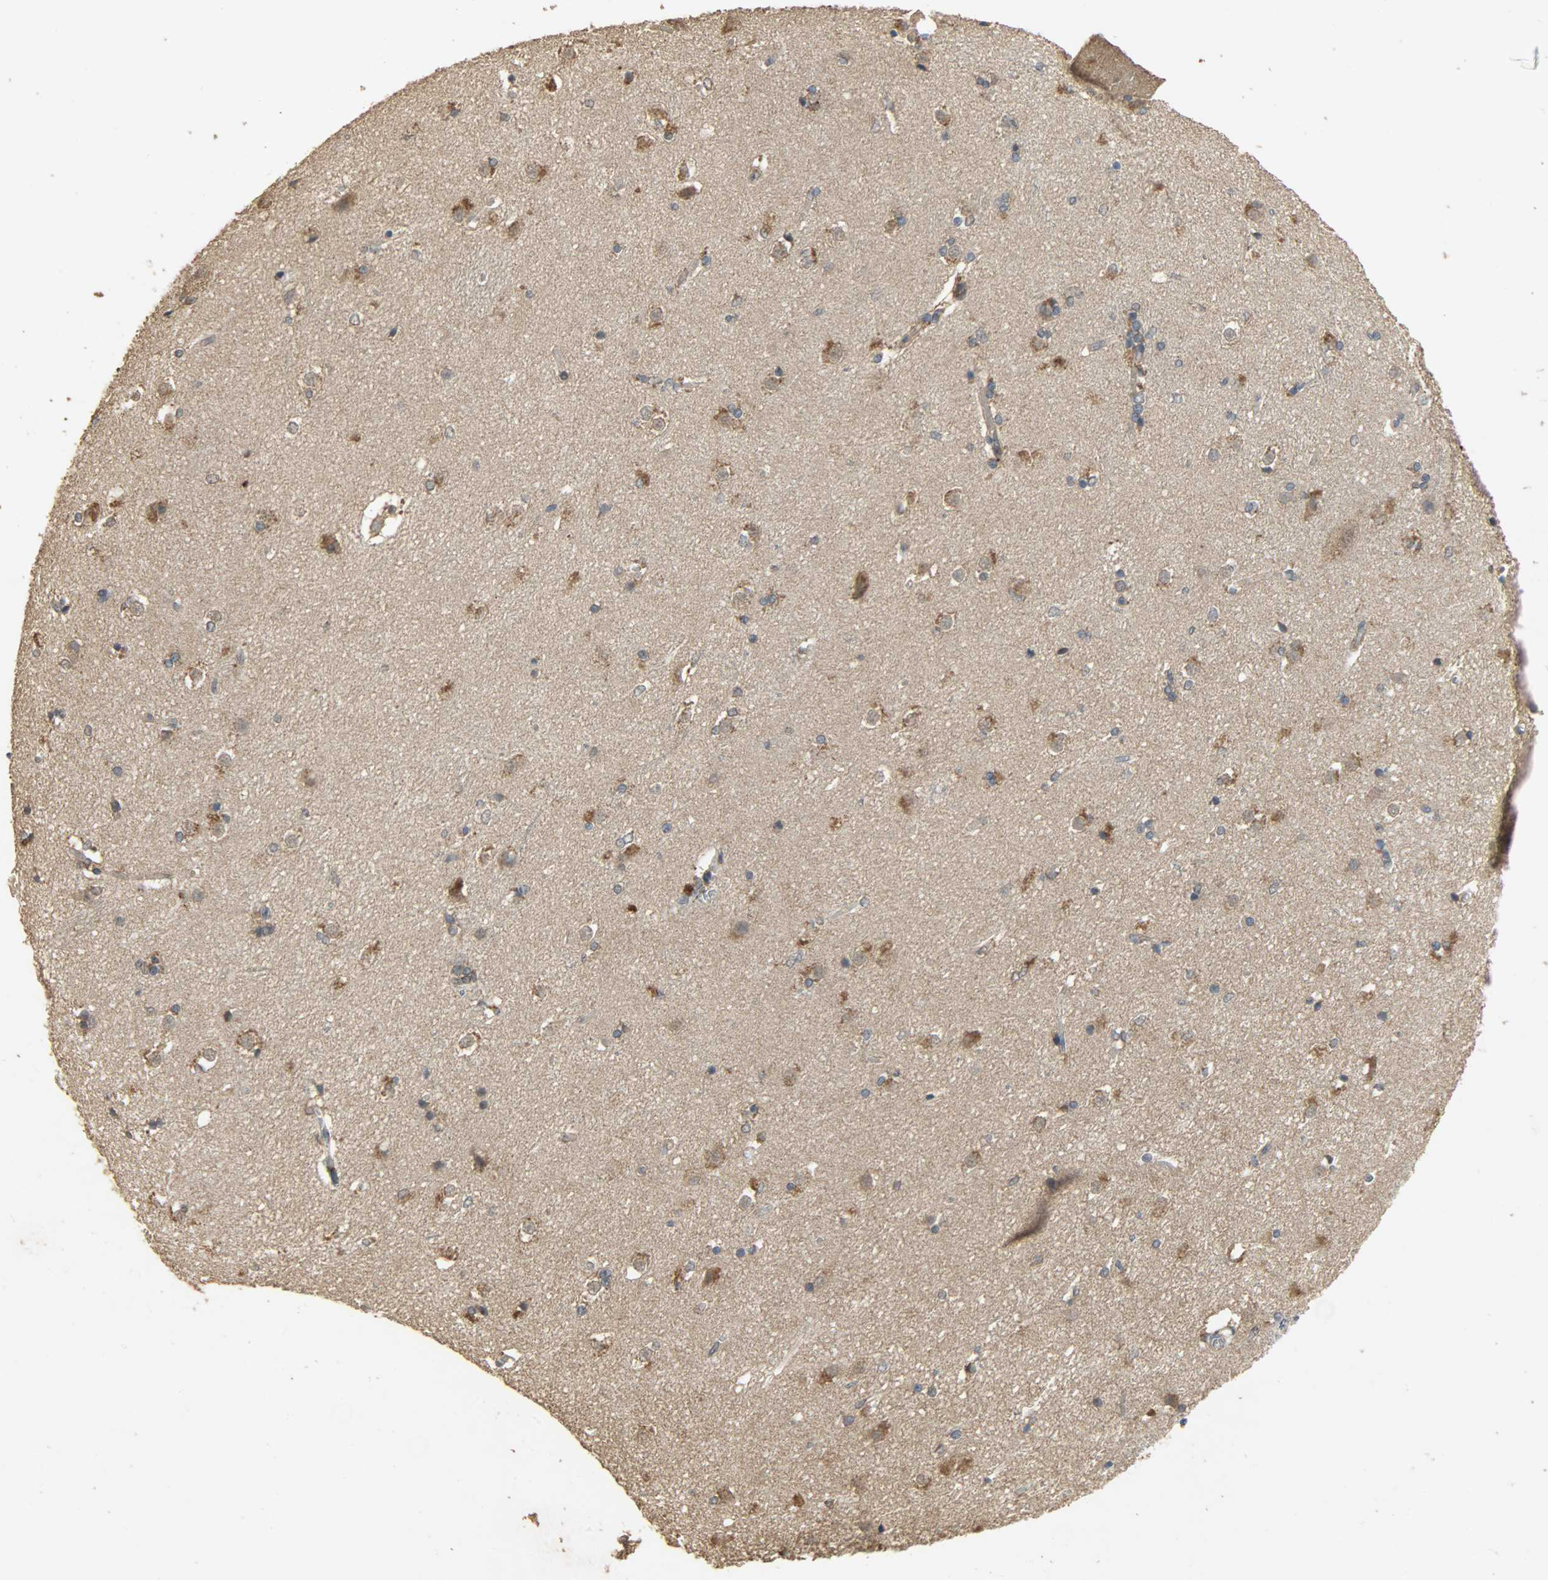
{"staining": {"intensity": "moderate", "quantity": "25%-75%", "location": "cytoplasmic/membranous"}, "tissue": "caudate", "cell_type": "Glial cells", "image_type": "normal", "snomed": [{"axis": "morphology", "description": "Normal tissue, NOS"}, {"axis": "topography", "description": "Lateral ventricle wall"}], "caption": "Caudate stained with a brown dye exhibits moderate cytoplasmic/membranous positive staining in approximately 25%-75% of glial cells.", "gene": "CDKN2C", "patient": {"sex": "female", "age": 19}}